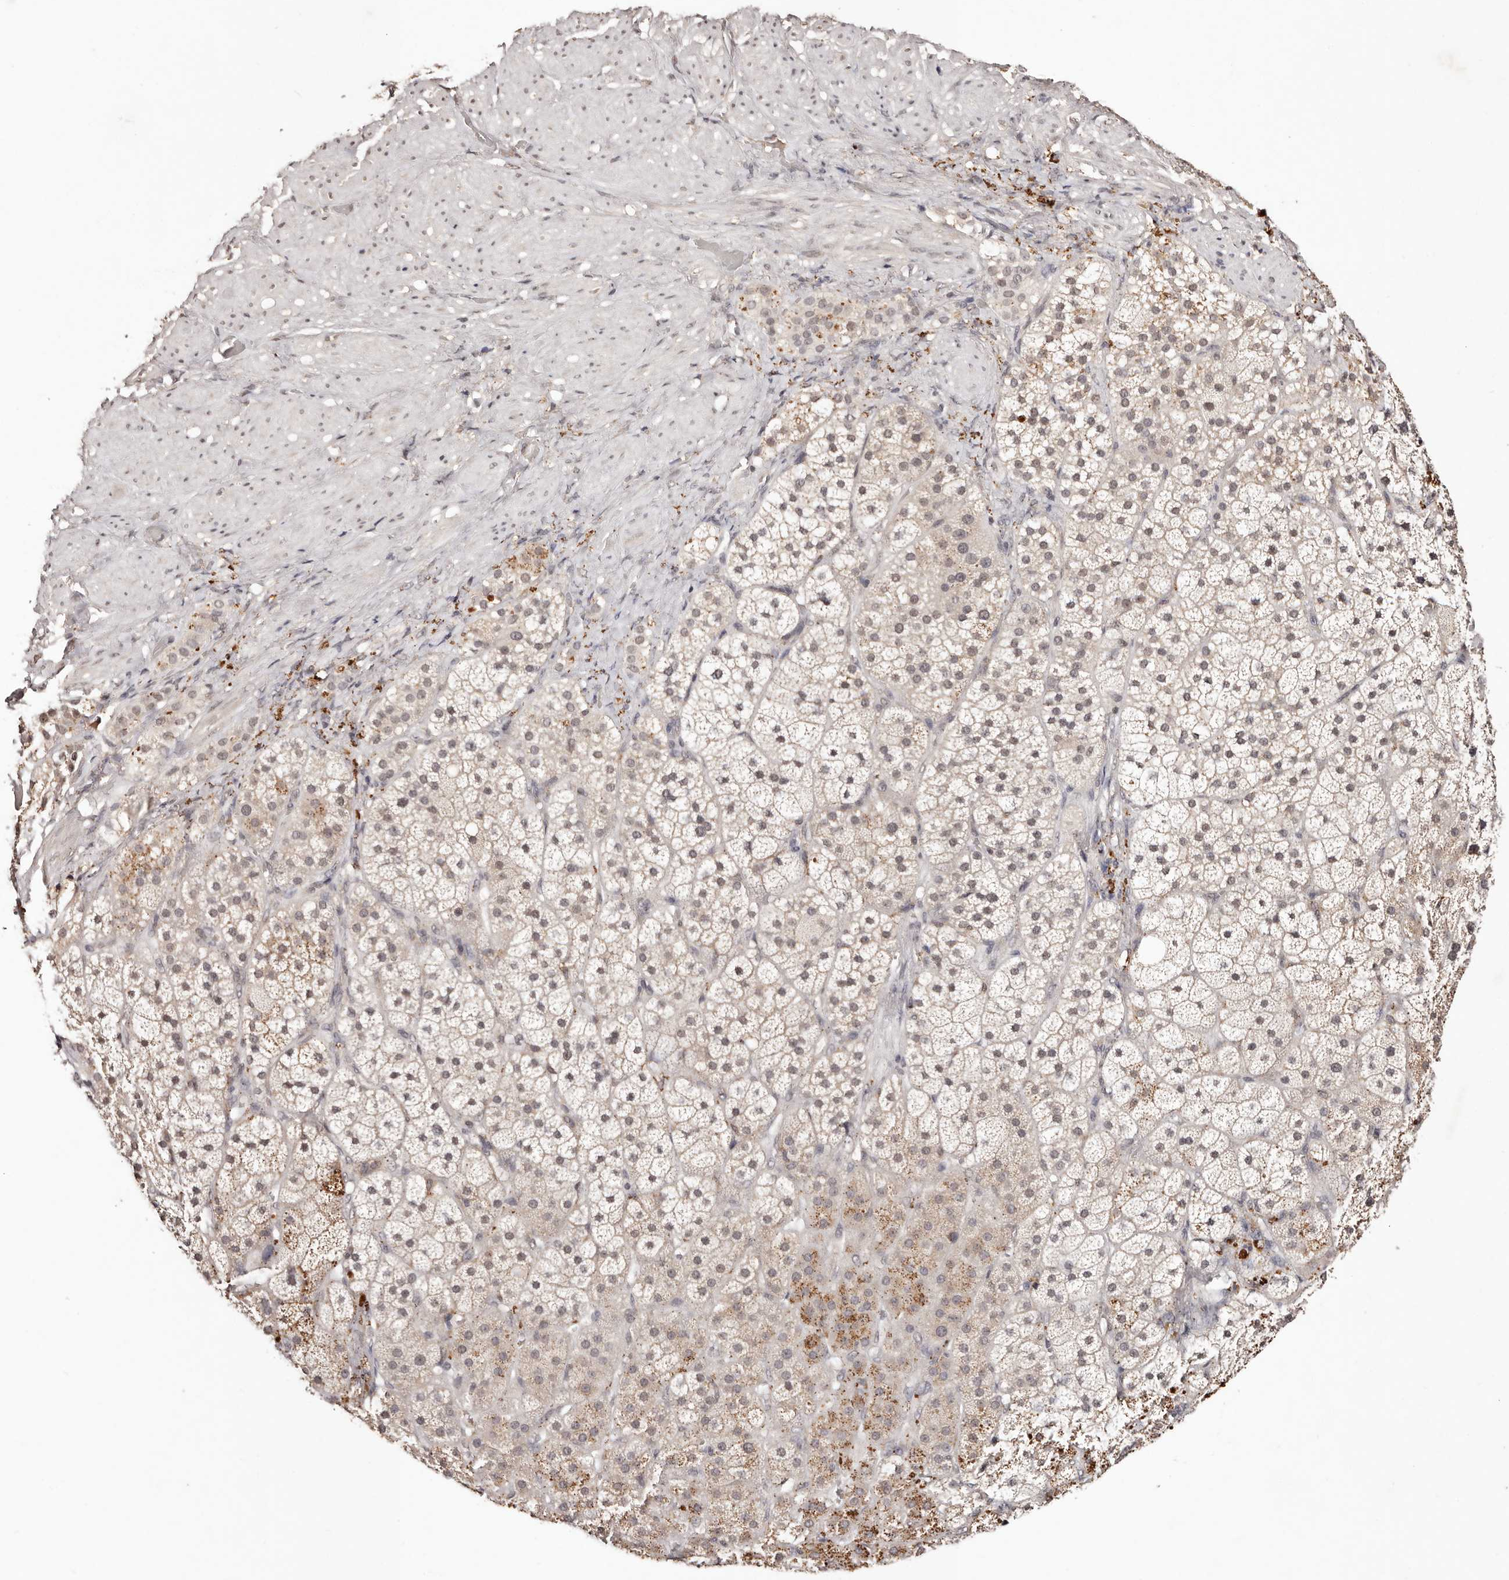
{"staining": {"intensity": "weak", "quantity": ">75%", "location": "nuclear"}, "tissue": "adrenal gland", "cell_type": "Glandular cells", "image_type": "normal", "snomed": [{"axis": "morphology", "description": "Normal tissue, NOS"}, {"axis": "topography", "description": "Adrenal gland"}], "caption": "A brown stain highlights weak nuclear expression of a protein in glandular cells of unremarkable adrenal gland. Using DAB (brown) and hematoxylin (blue) stains, captured at high magnification using brightfield microscopy.", "gene": "BICRAL", "patient": {"sex": "male", "age": 57}}